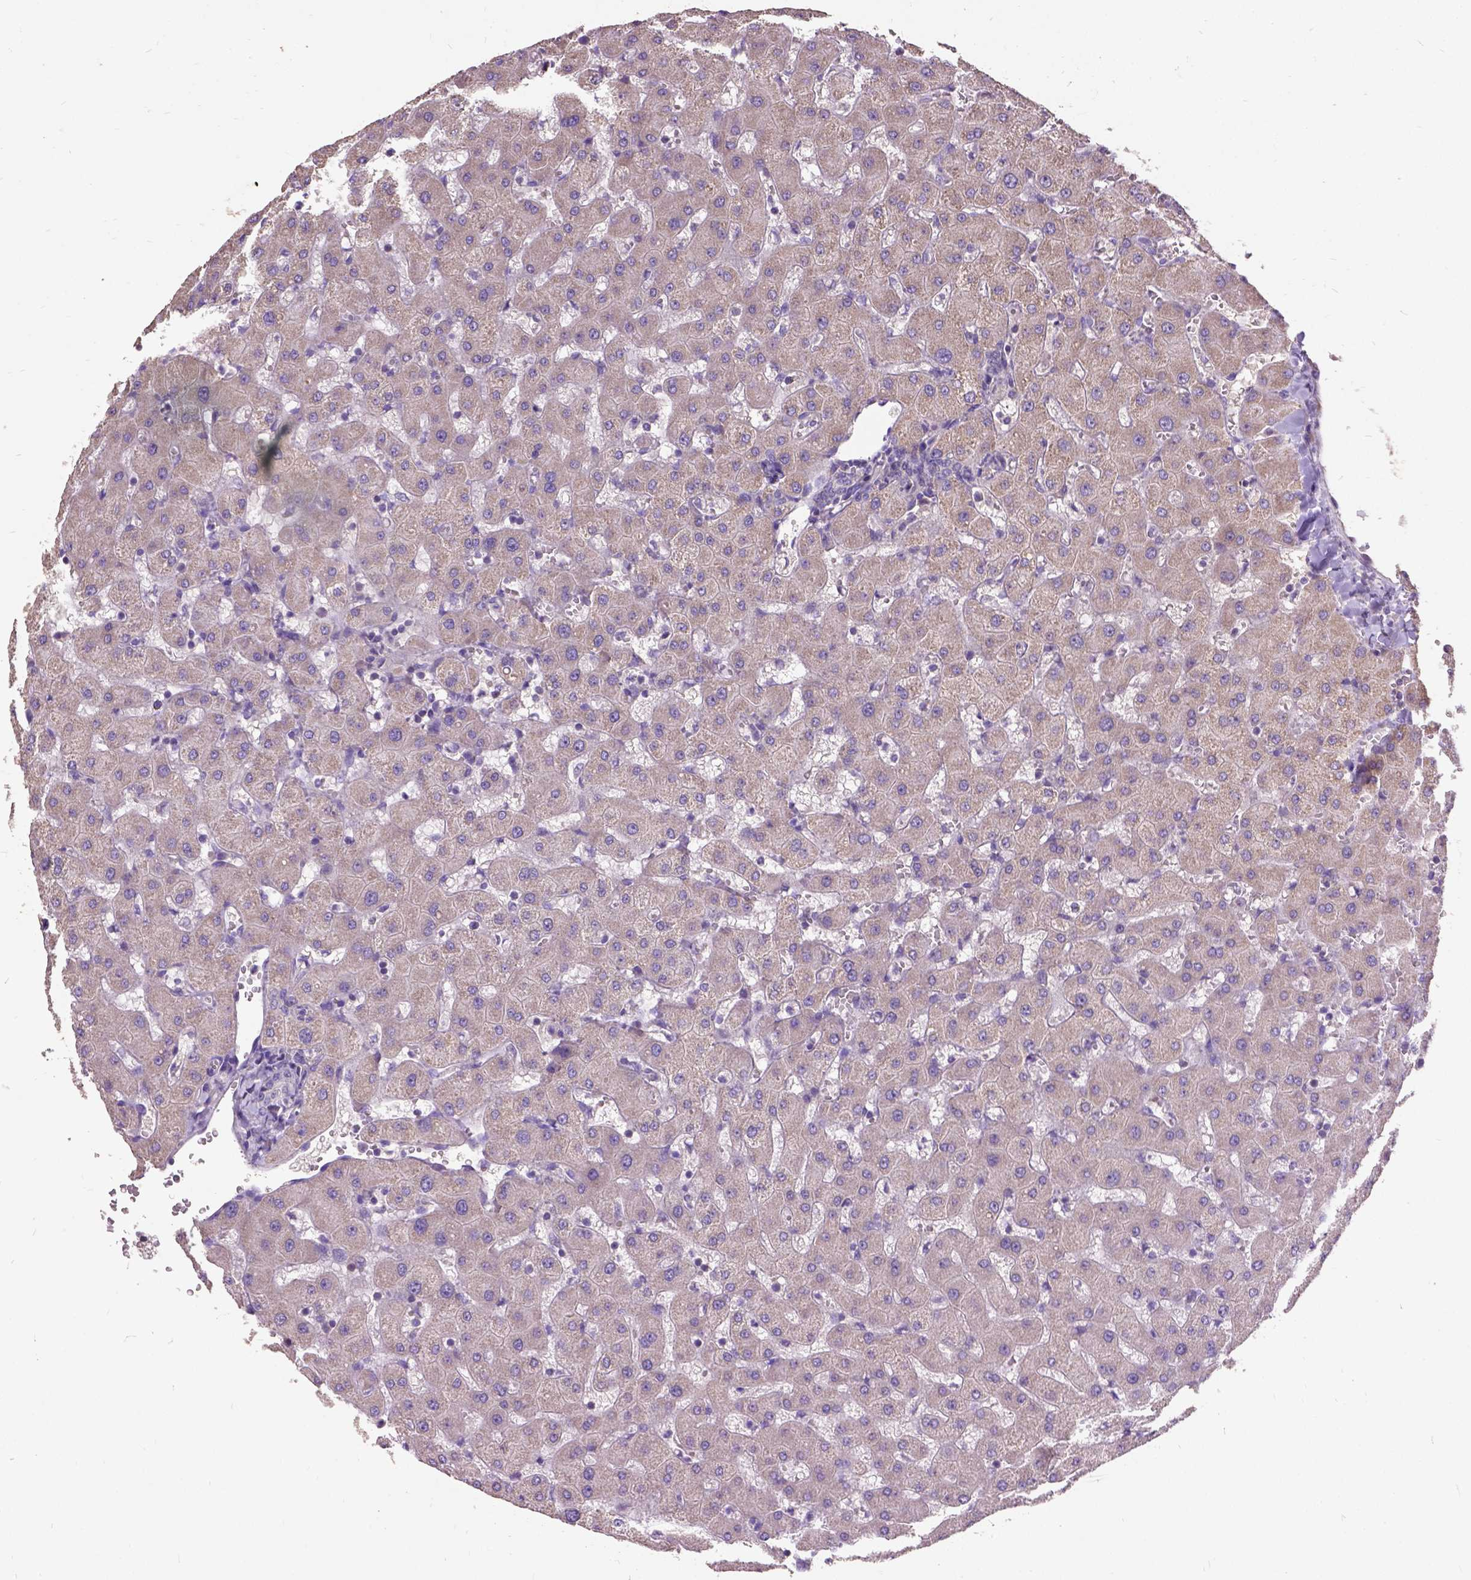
{"staining": {"intensity": "negative", "quantity": "none", "location": "none"}, "tissue": "liver", "cell_type": "Cholangiocytes", "image_type": "normal", "snomed": [{"axis": "morphology", "description": "Normal tissue, NOS"}, {"axis": "topography", "description": "Liver"}], "caption": "A histopathology image of liver stained for a protein displays no brown staining in cholangiocytes. (DAB immunohistochemistry (IHC) with hematoxylin counter stain).", "gene": "DQX1", "patient": {"sex": "female", "age": 63}}